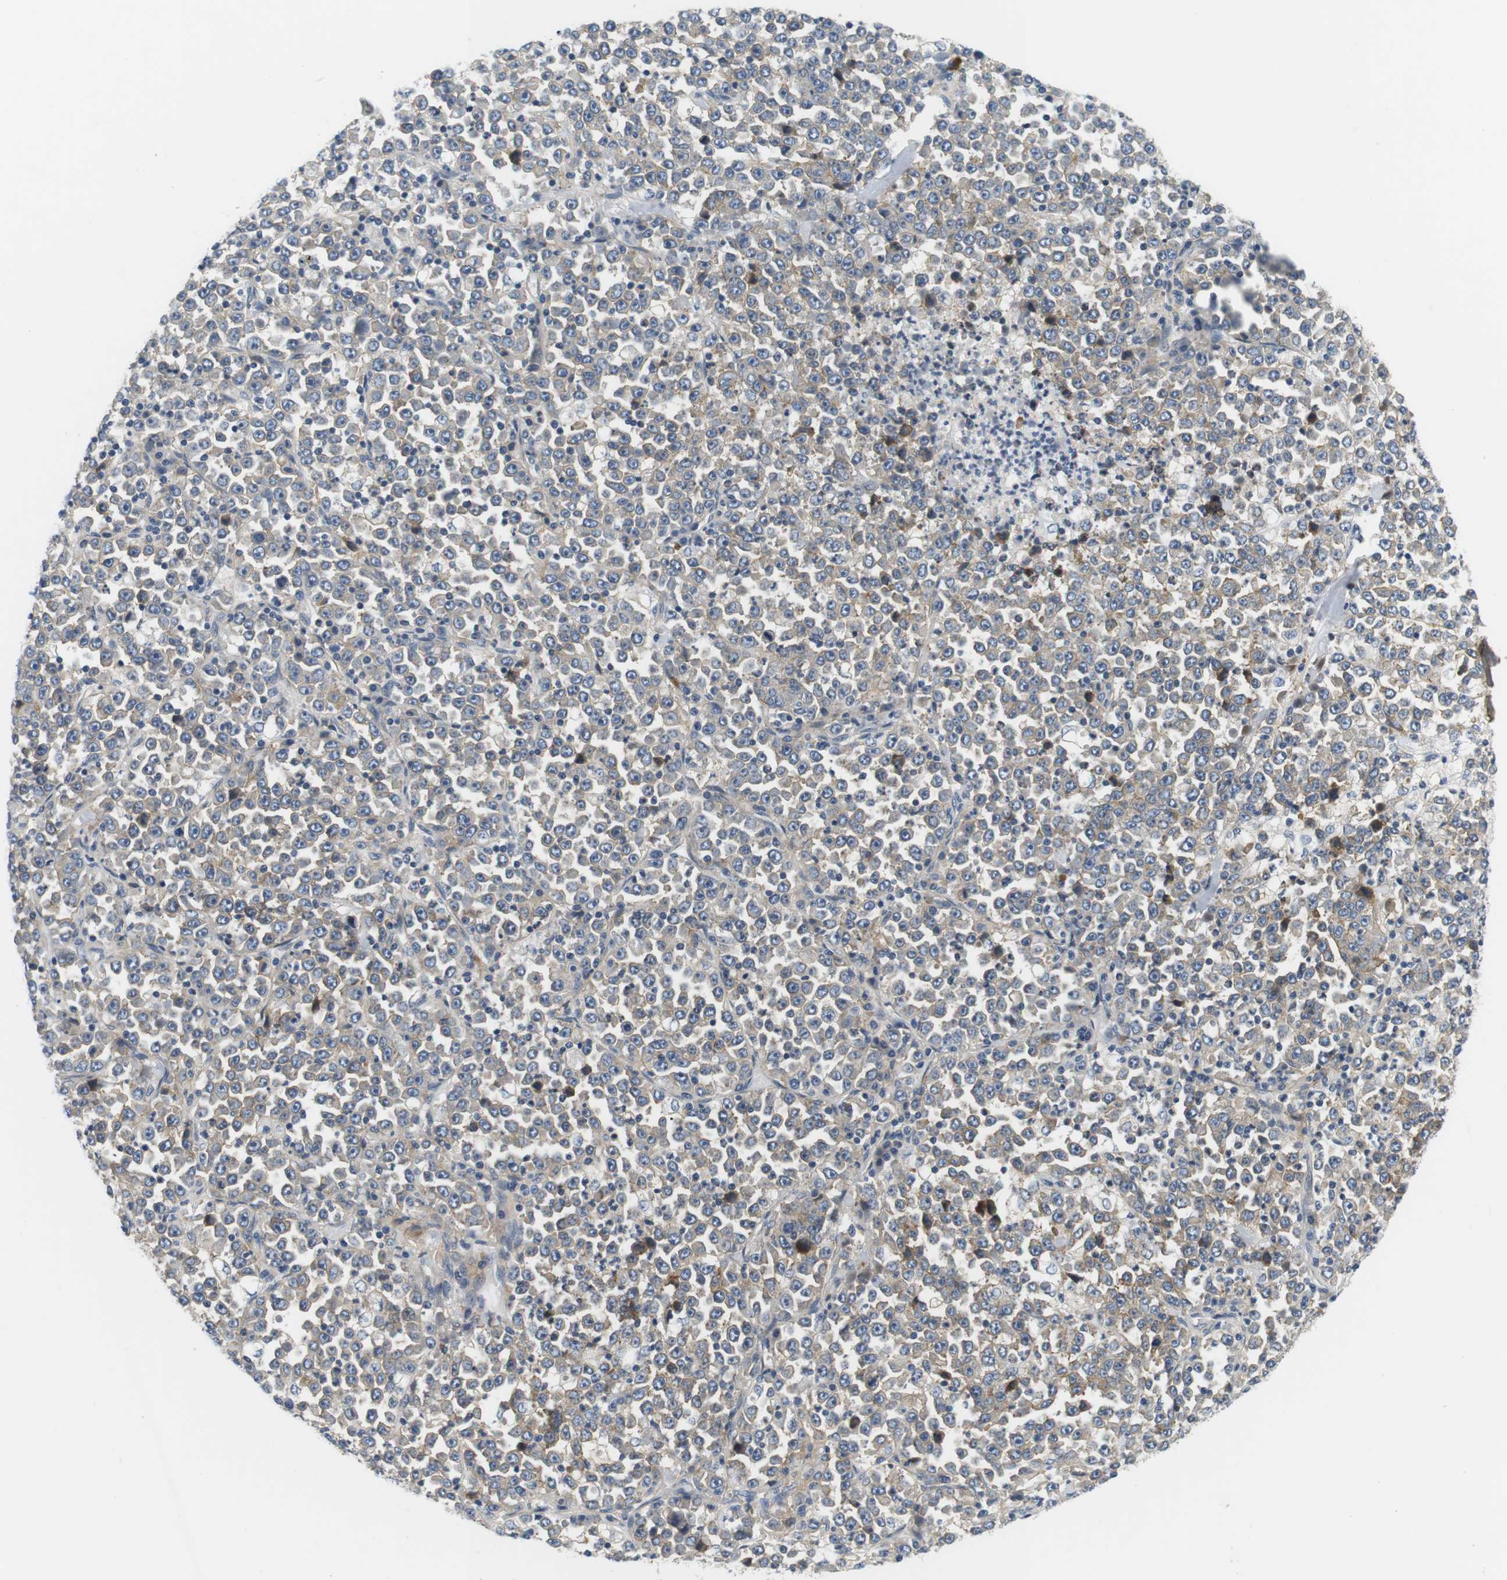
{"staining": {"intensity": "weak", "quantity": "<25%", "location": "cytoplasmic/membranous"}, "tissue": "stomach cancer", "cell_type": "Tumor cells", "image_type": "cancer", "snomed": [{"axis": "morphology", "description": "Normal tissue, NOS"}, {"axis": "morphology", "description": "Adenocarcinoma, NOS"}, {"axis": "topography", "description": "Stomach, upper"}, {"axis": "topography", "description": "Stomach"}], "caption": "Human stomach cancer stained for a protein using IHC displays no expression in tumor cells.", "gene": "SLC30A1", "patient": {"sex": "male", "age": 59}}